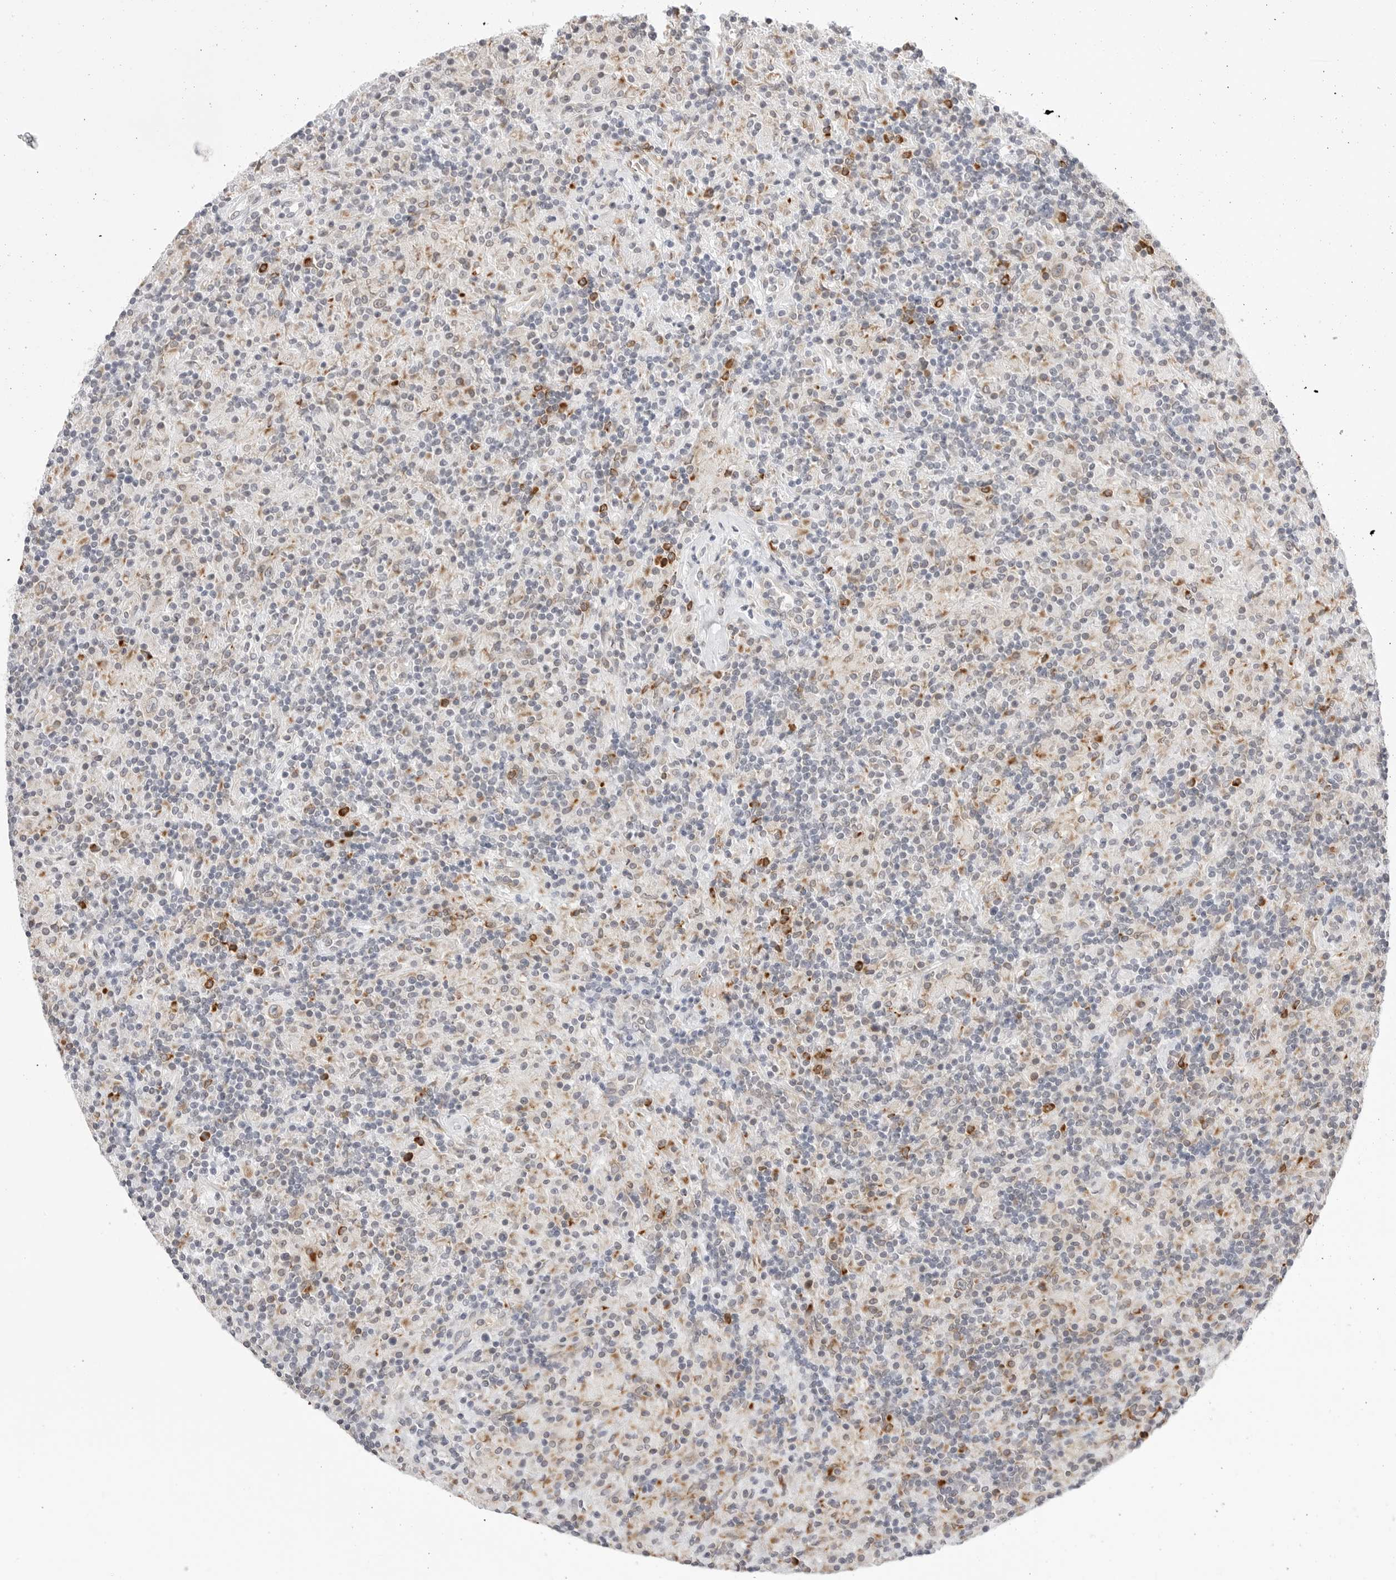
{"staining": {"intensity": "weak", "quantity": "<25%", "location": "cytoplasmic/membranous"}, "tissue": "lymphoma", "cell_type": "Tumor cells", "image_type": "cancer", "snomed": [{"axis": "morphology", "description": "Hodgkin's disease, NOS"}, {"axis": "topography", "description": "Lymph node"}], "caption": "The IHC photomicrograph has no significant expression in tumor cells of lymphoma tissue. (IHC, brightfield microscopy, high magnification).", "gene": "RPN1", "patient": {"sex": "male", "age": 70}}